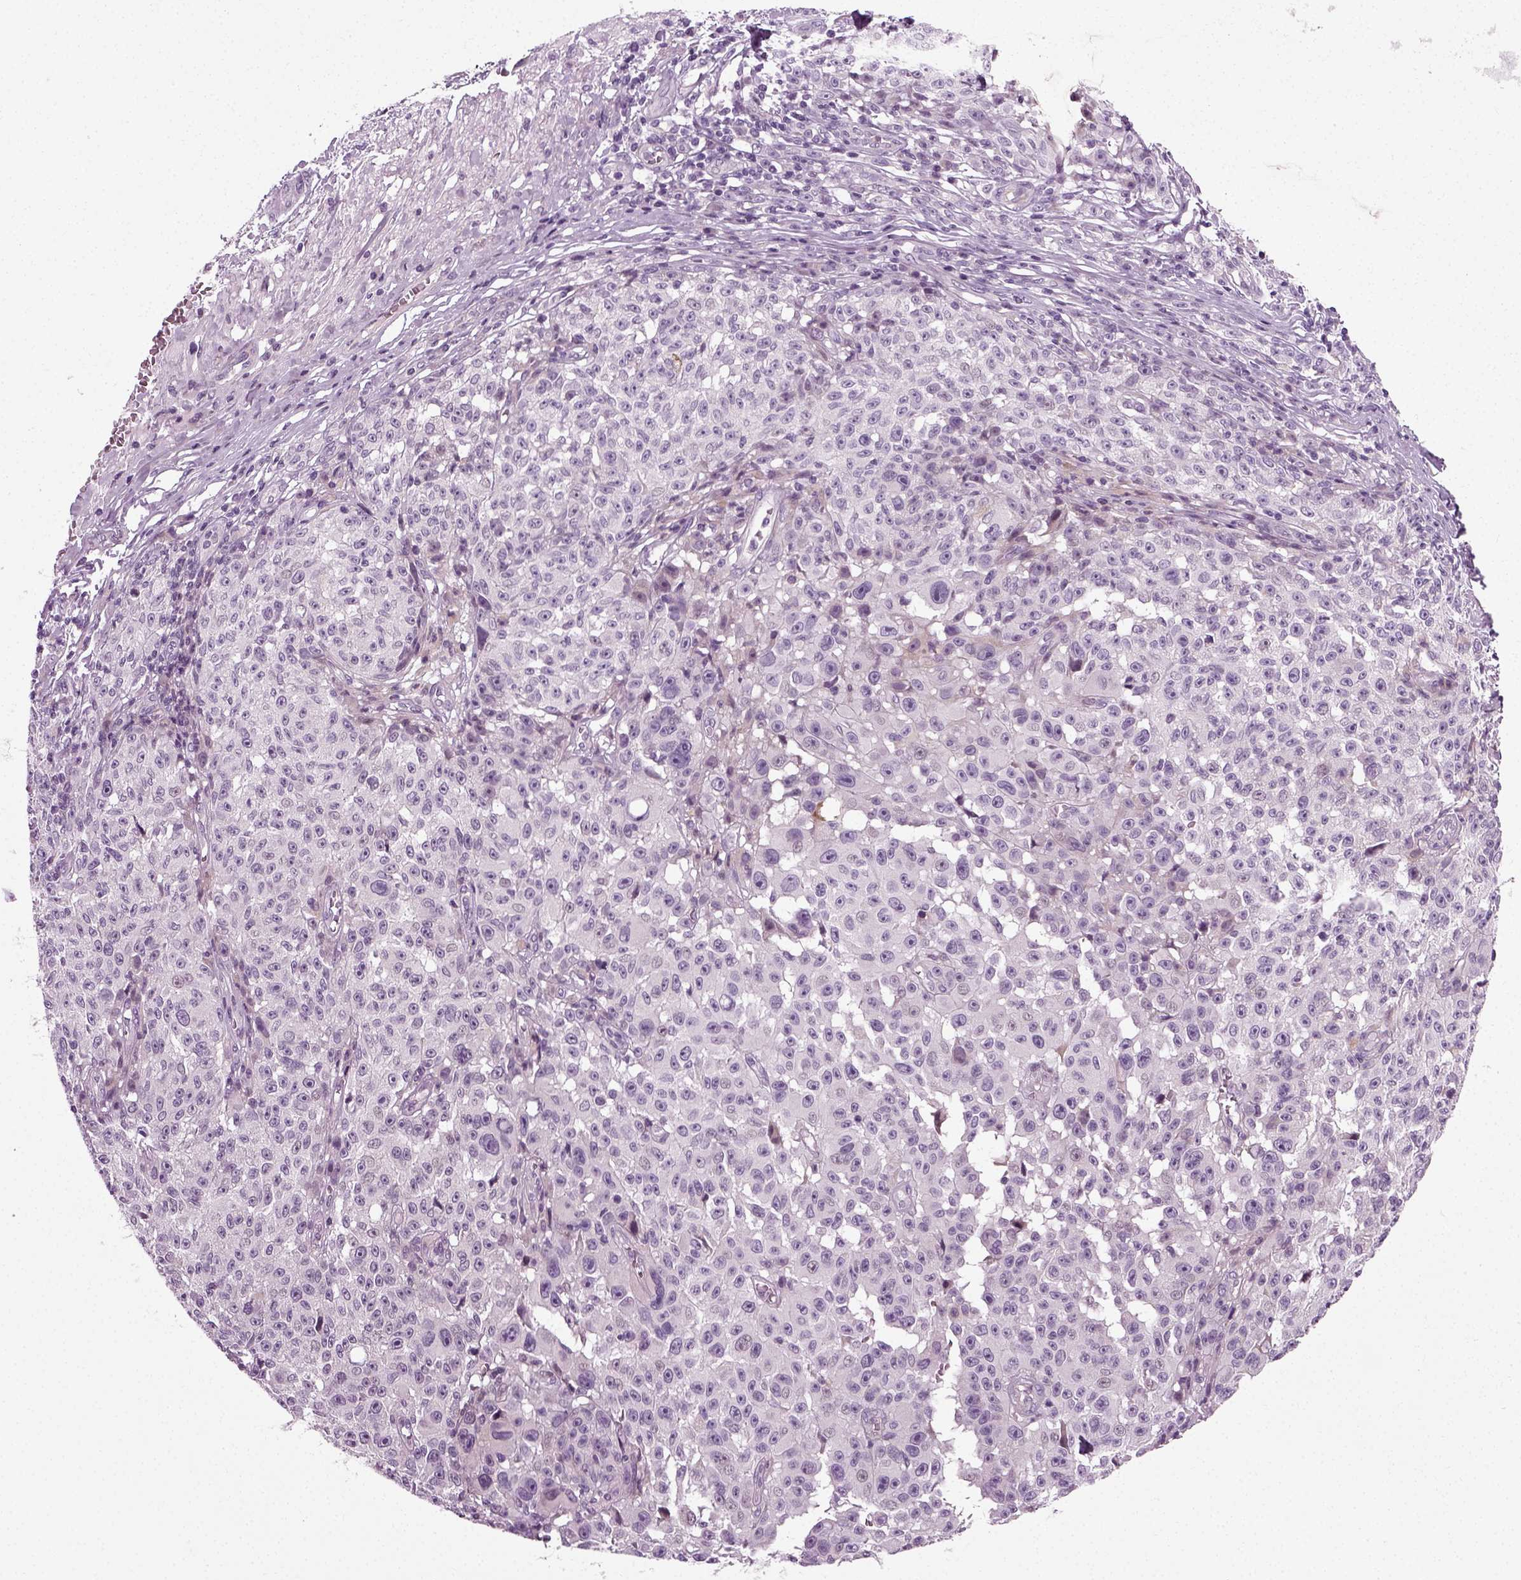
{"staining": {"intensity": "negative", "quantity": "none", "location": "none"}, "tissue": "melanoma", "cell_type": "Tumor cells", "image_type": "cancer", "snomed": [{"axis": "morphology", "description": "Malignant melanoma, NOS"}, {"axis": "topography", "description": "Skin"}], "caption": "This is an IHC histopathology image of human melanoma. There is no staining in tumor cells.", "gene": "SCG5", "patient": {"sex": "female", "age": 82}}